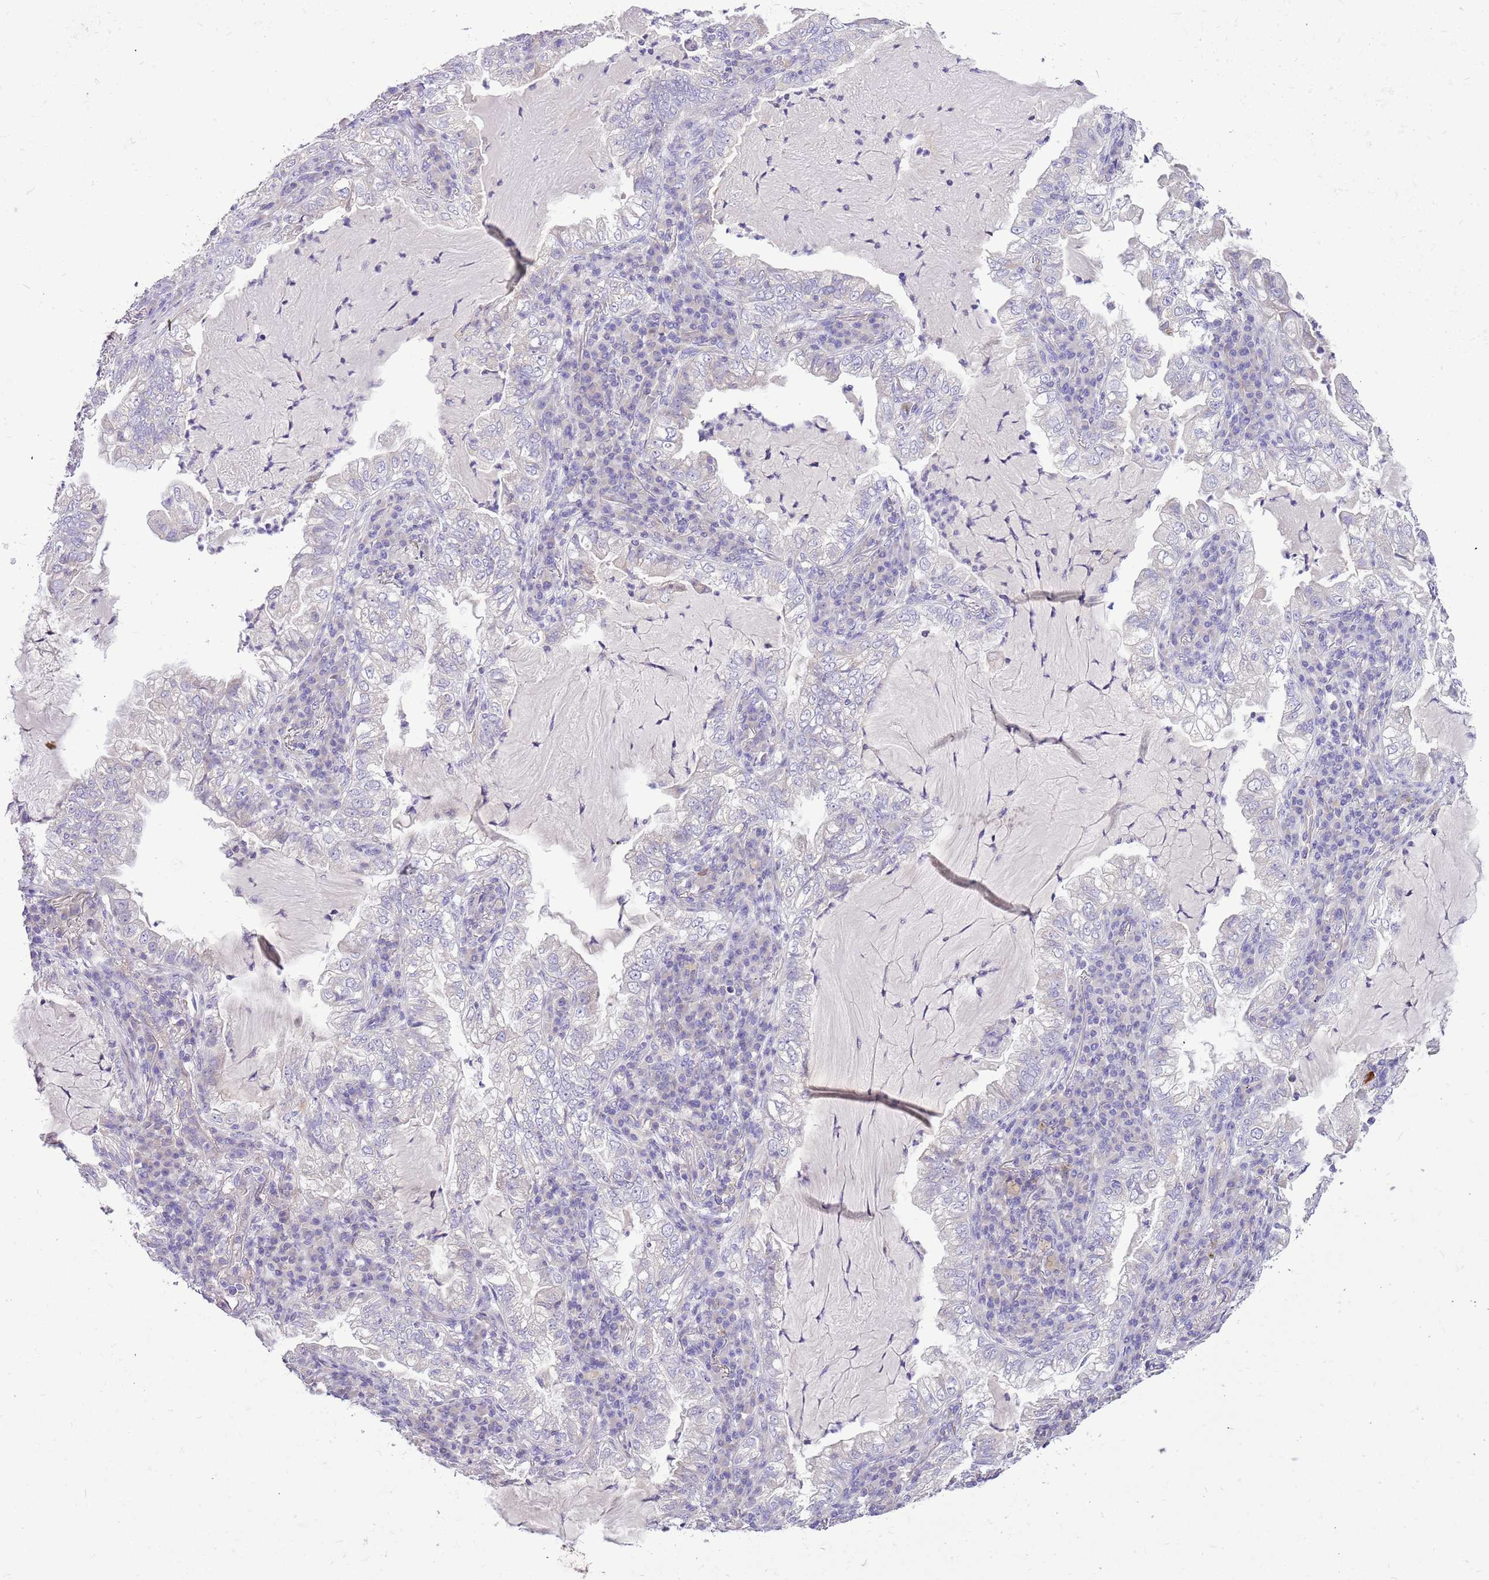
{"staining": {"intensity": "negative", "quantity": "none", "location": "none"}, "tissue": "lung cancer", "cell_type": "Tumor cells", "image_type": "cancer", "snomed": [{"axis": "morphology", "description": "Adenocarcinoma, NOS"}, {"axis": "topography", "description": "Lung"}], "caption": "The immunohistochemistry (IHC) histopathology image has no significant positivity in tumor cells of lung cancer tissue. The staining was performed using DAB to visualize the protein expression in brown, while the nuclei were stained in blue with hematoxylin (Magnification: 20x).", "gene": "GLCE", "patient": {"sex": "female", "age": 73}}